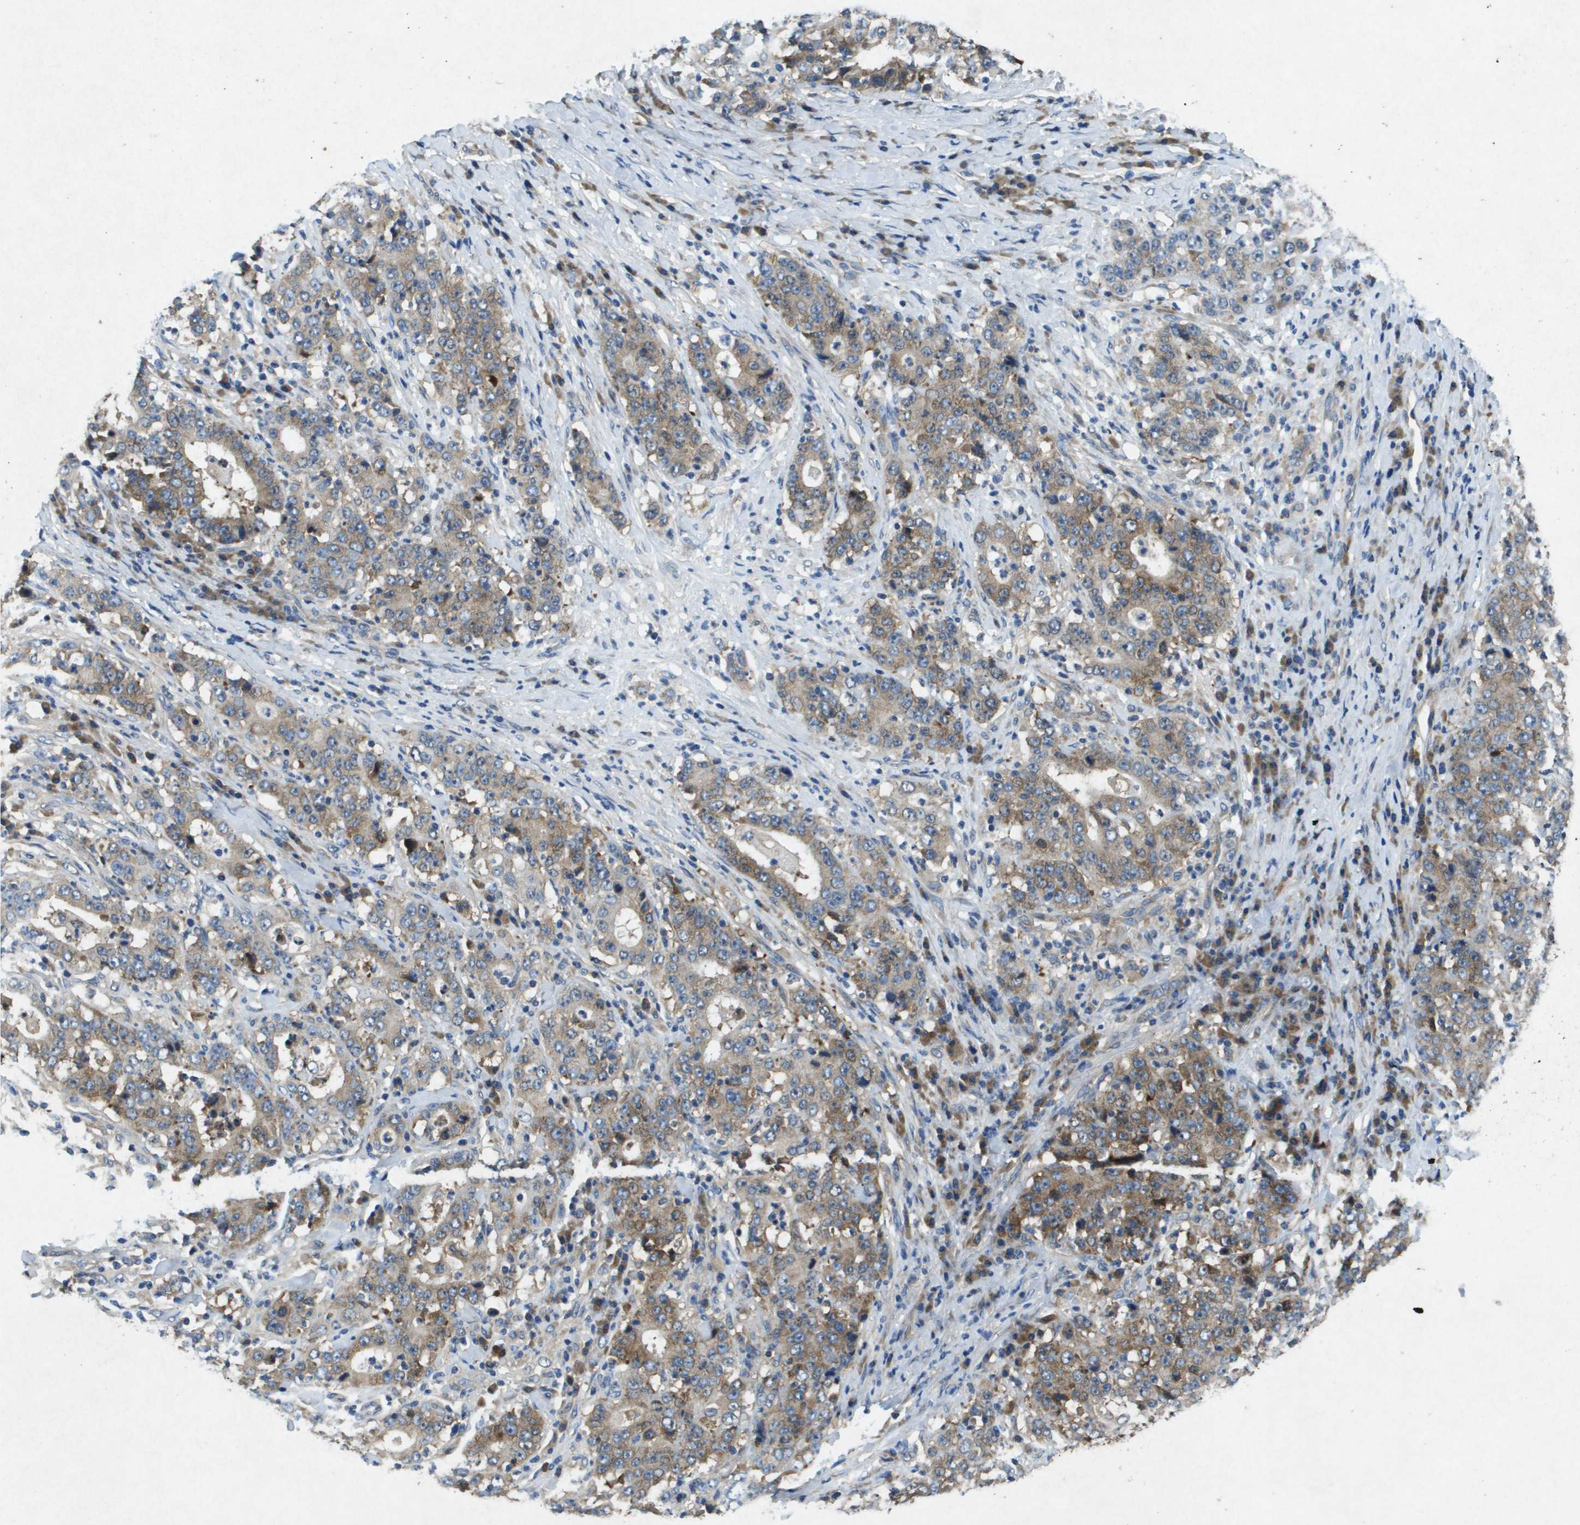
{"staining": {"intensity": "moderate", "quantity": ">75%", "location": "cytoplasmic/membranous"}, "tissue": "stomach cancer", "cell_type": "Tumor cells", "image_type": "cancer", "snomed": [{"axis": "morphology", "description": "Normal tissue, NOS"}, {"axis": "morphology", "description": "Adenocarcinoma, NOS"}, {"axis": "topography", "description": "Stomach, upper"}, {"axis": "topography", "description": "Stomach"}], "caption": "Stomach adenocarcinoma tissue exhibits moderate cytoplasmic/membranous staining in about >75% of tumor cells", "gene": "PTPRT", "patient": {"sex": "male", "age": 59}}